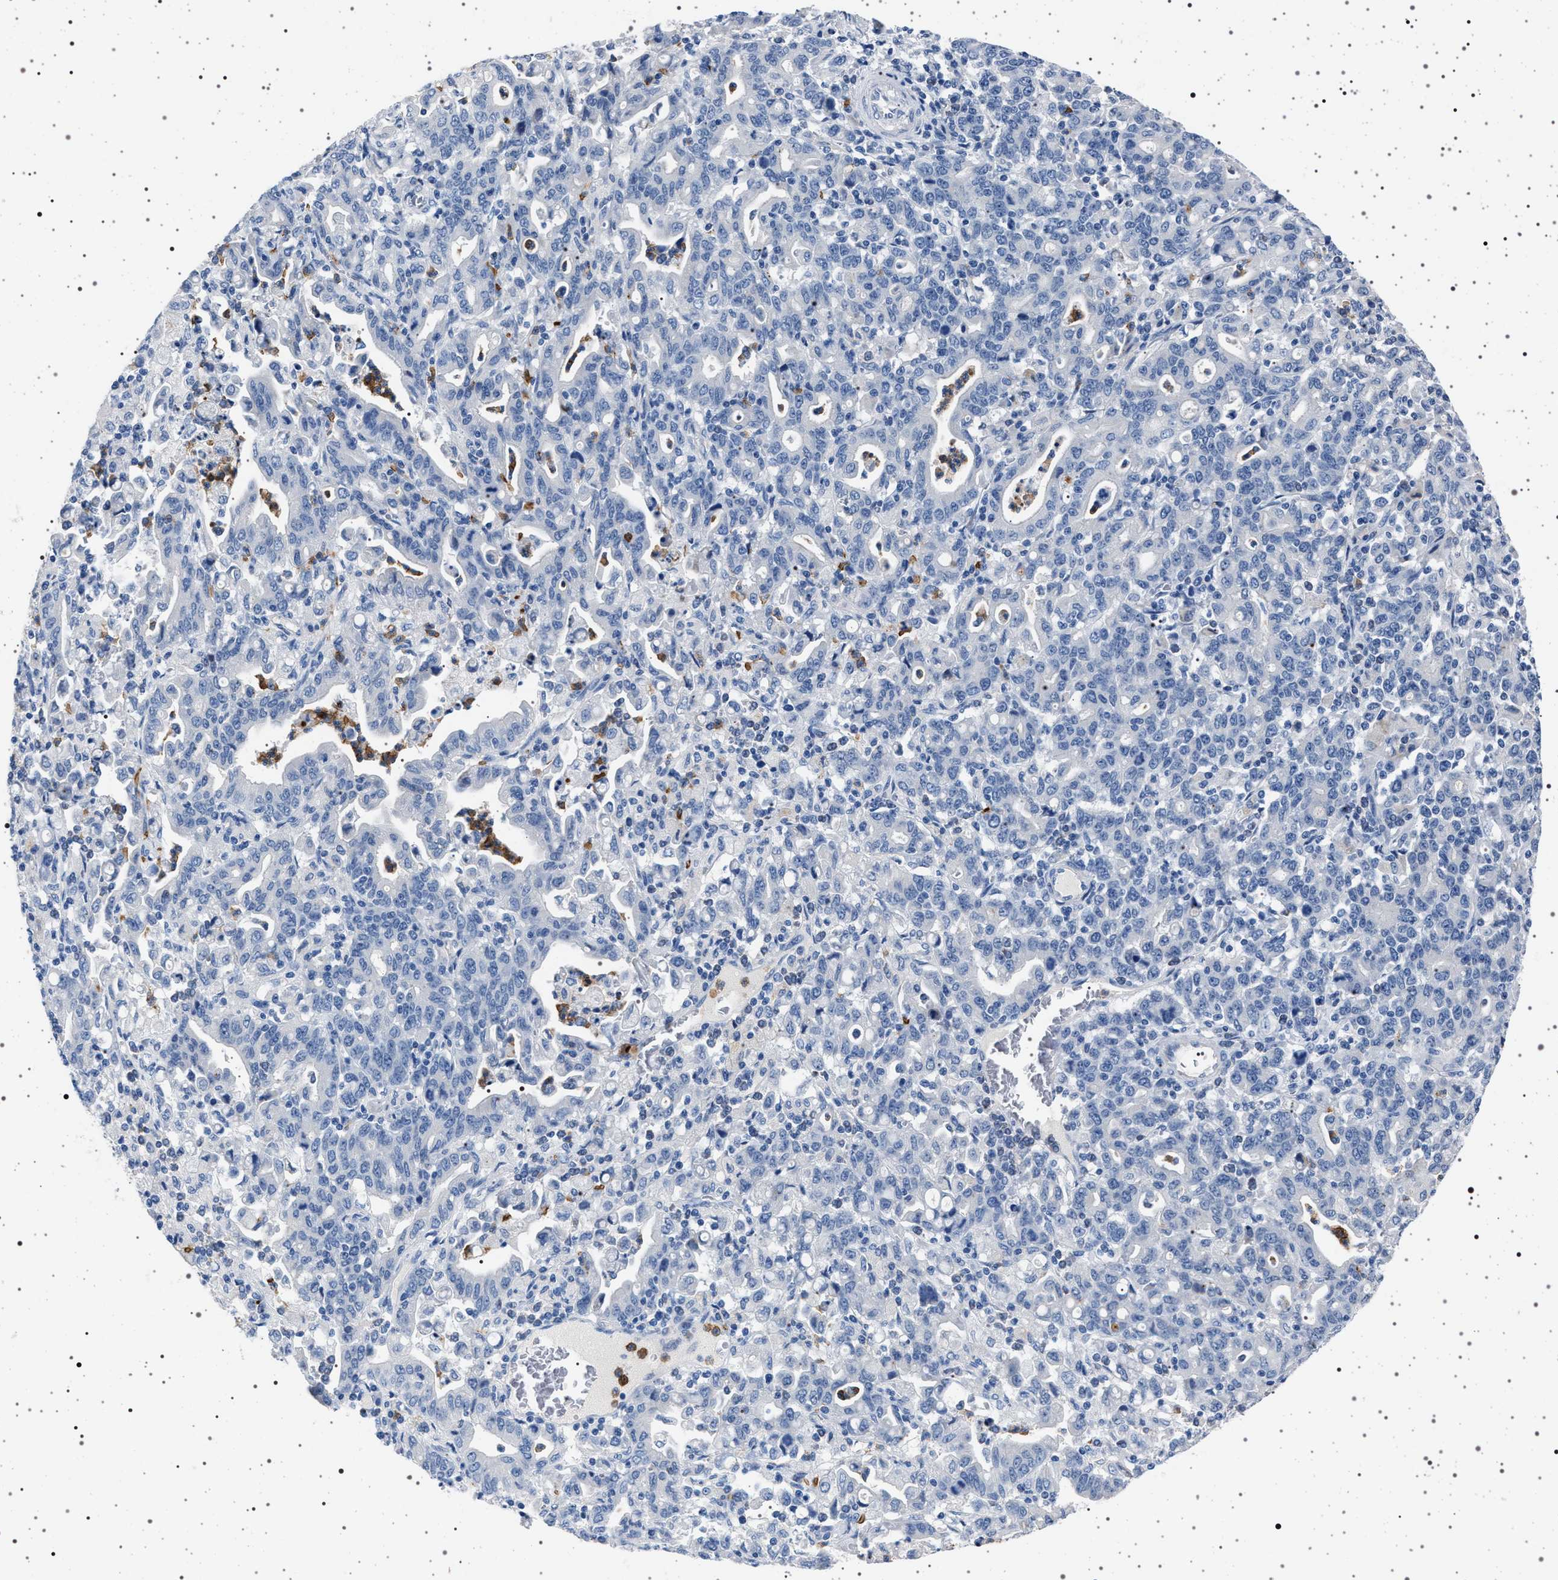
{"staining": {"intensity": "negative", "quantity": "none", "location": "none"}, "tissue": "stomach cancer", "cell_type": "Tumor cells", "image_type": "cancer", "snomed": [{"axis": "morphology", "description": "Adenocarcinoma, NOS"}, {"axis": "topography", "description": "Stomach, upper"}], "caption": "Tumor cells show no significant expression in stomach adenocarcinoma.", "gene": "NAT9", "patient": {"sex": "male", "age": 69}}